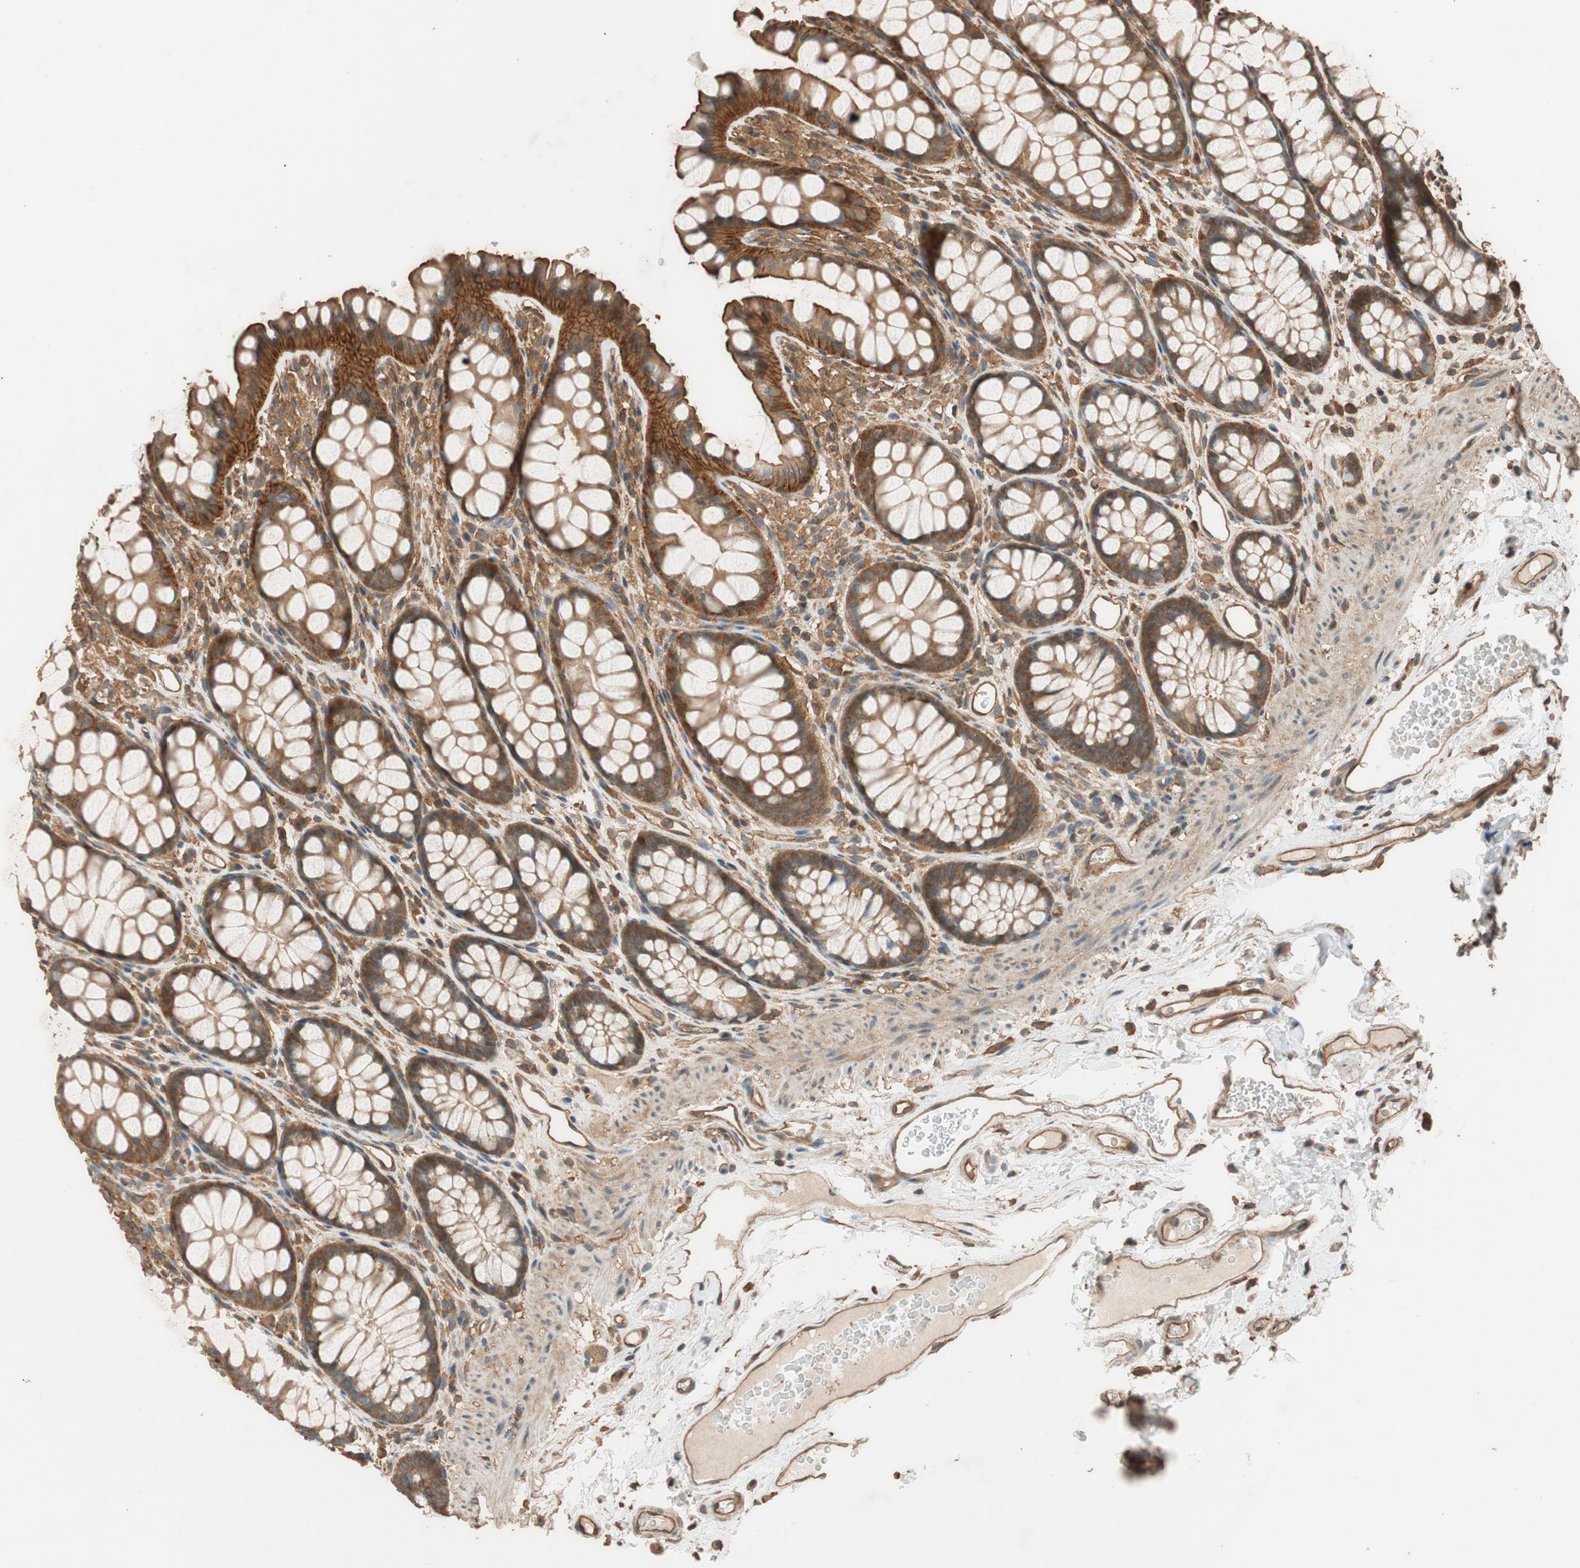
{"staining": {"intensity": "moderate", "quantity": ">75%", "location": "cytoplasmic/membranous"}, "tissue": "colon", "cell_type": "Endothelial cells", "image_type": "normal", "snomed": [{"axis": "morphology", "description": "Normal tissue, NOS"}, {"axis": "topography", "description": "Colon"}], "caption": "Immunohistochemical staining of unremarkable human colon demonstrates moderate cytoplasmic/membranous protein staining in approximately >75% of endothelial cells.", "gene": "MST1R", "patient": {"sex": "female", "age": 55}}